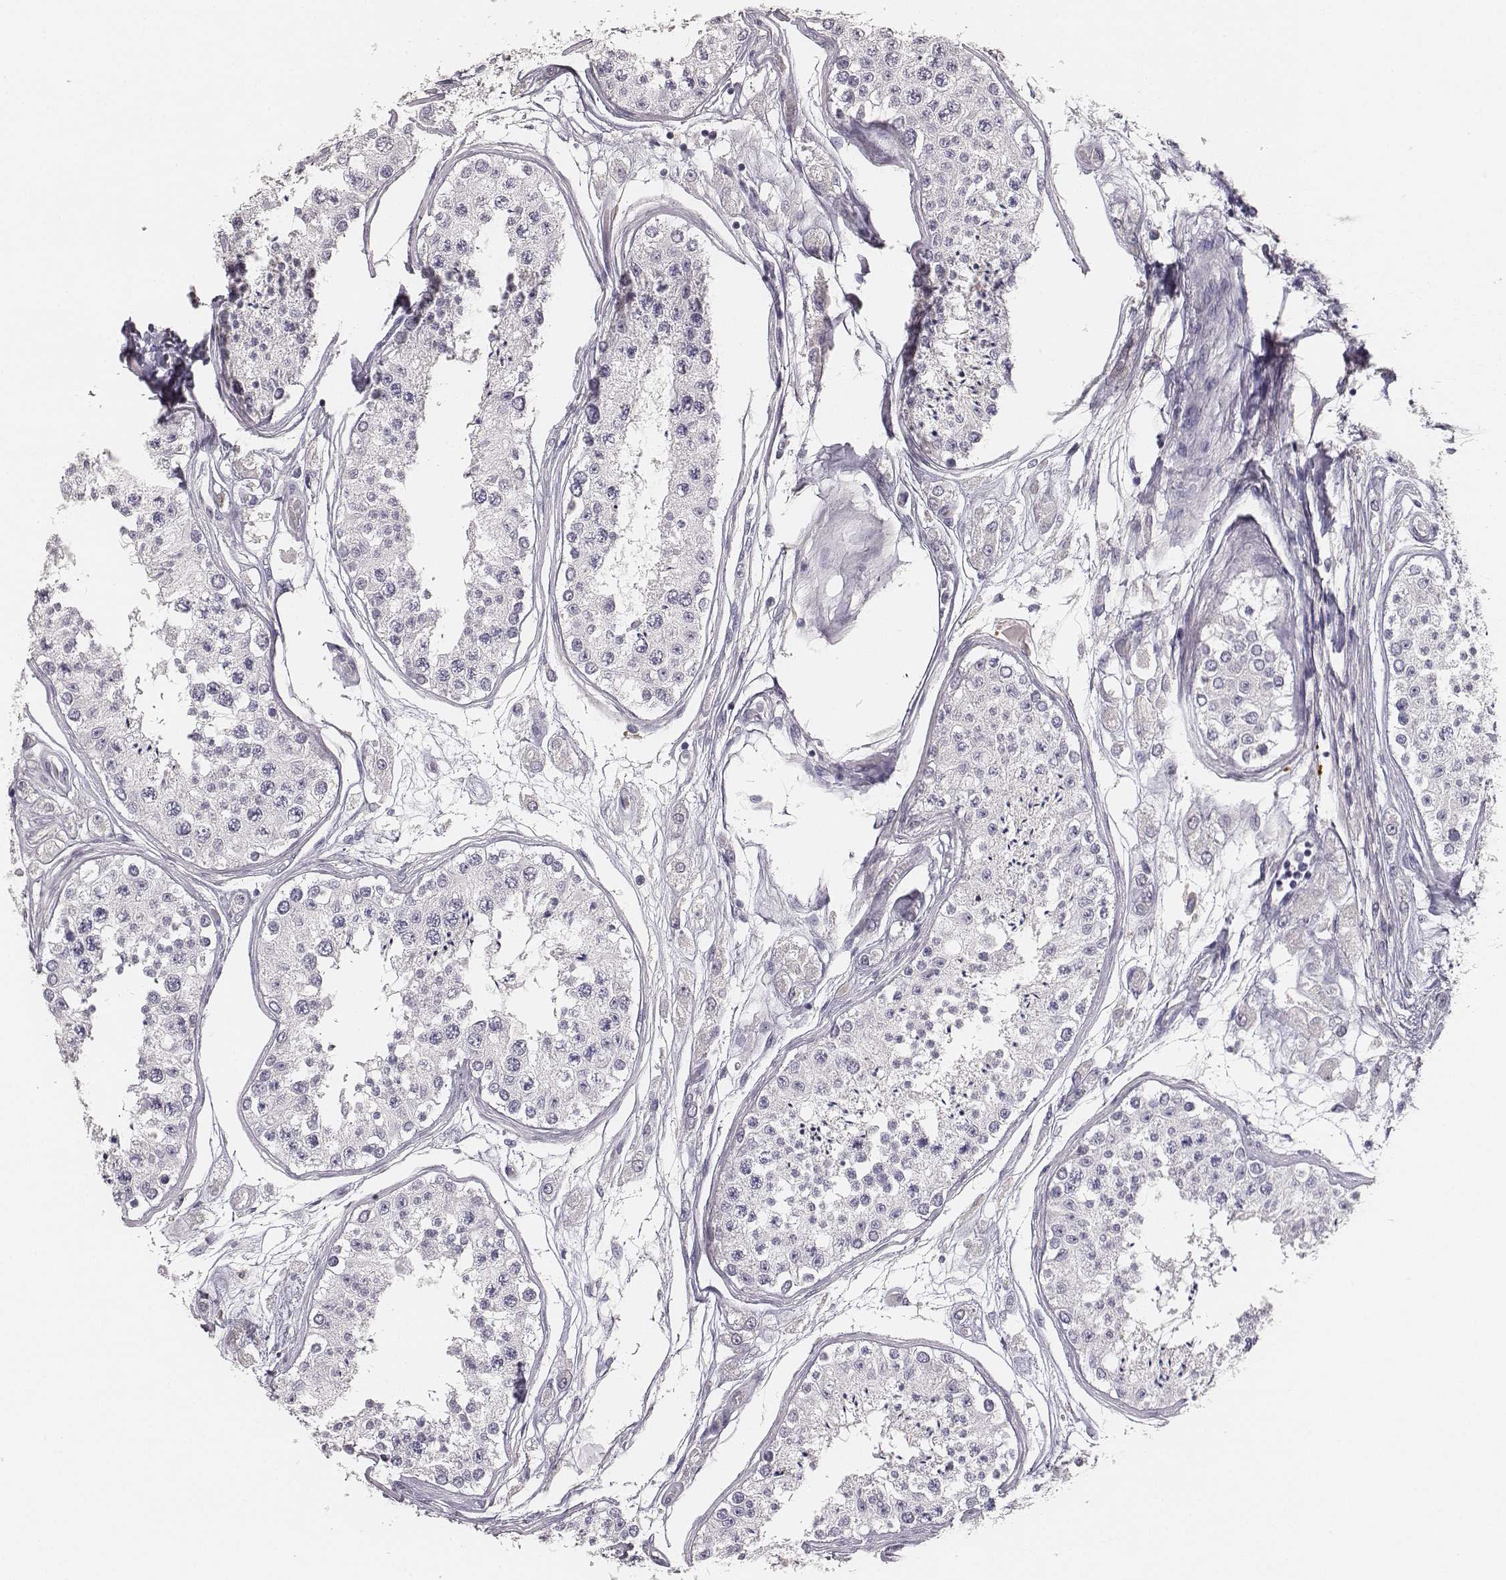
{"staining": {"intensity": "negative", "quantity": "none", "location": "none"}, "tissue": "testis", "cell_type": "Cells in seminiferous ducts", "image_type": "normal", "snomed": [{"axis": "morphology", "description": "Normal tissue, NOS"}, {"axis": "topography", "description": "Testis"}], "caption": "This image is of unremarkable testis stained with immunohistochemistry (IHC) to label a protein in brown with the nuclei are counter-stained blue. There is no staining in cells in seminiferous ducts.", "gene": "MYH6", "patient": {"sex": "male", "age": 25}}